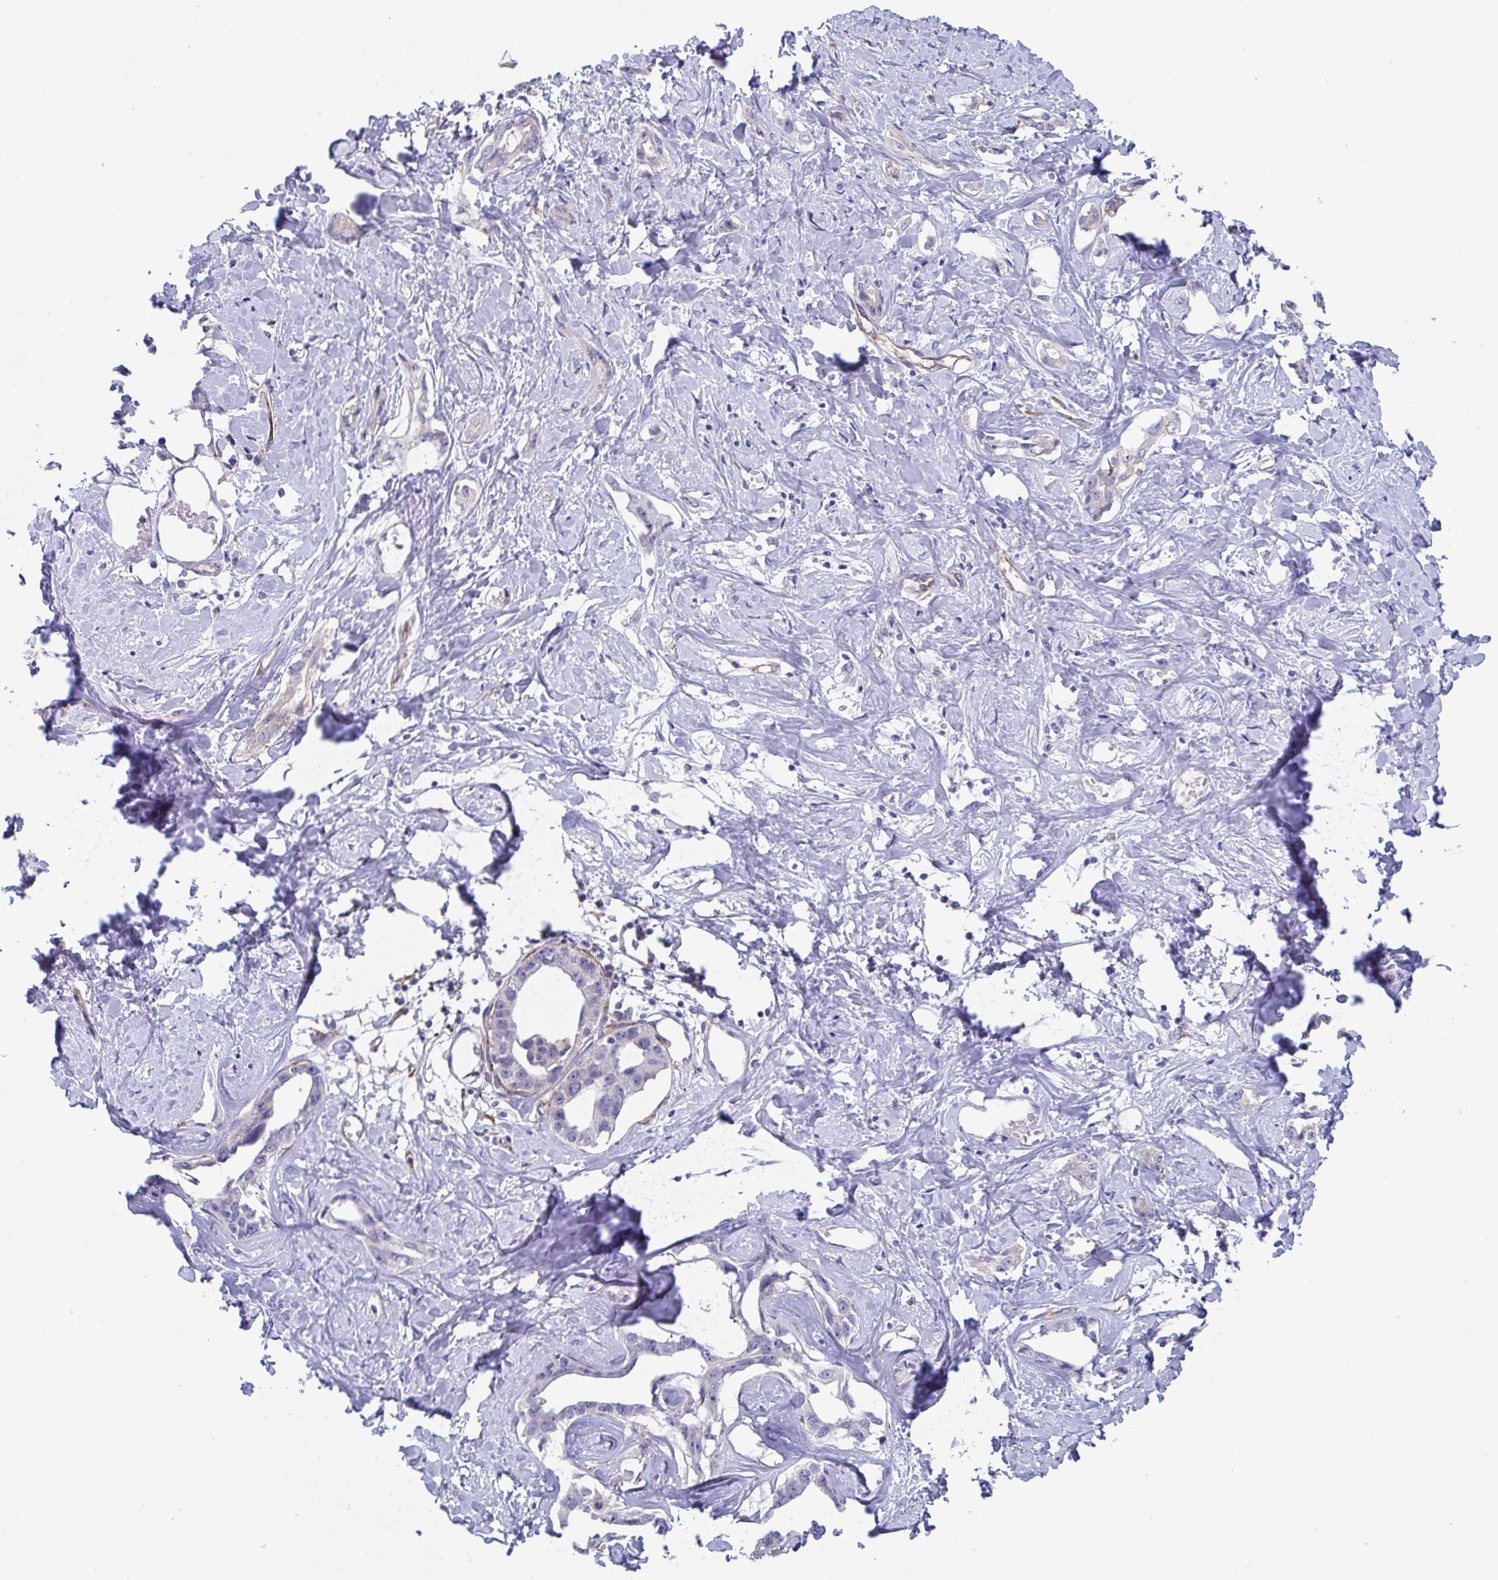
{"staining": {"intensity": "negative", "quantity": "none", "location": "none"}, "tissue": "liver cancer", "cell_type": "Tumor cells", "image_type": "cancer", "snomed": [{"axis": "morphology", "description": "Cholangiocarcinoma"}, {"axis": "topography", "description": "Liver"}], "caption": "High power microscopy micrograph of an IHC image of liver cancer (cholangiocarcinoma), revealing no significant expression in tumor cells. The staining is performed using DAB brown chromogen with nuclei counter-stained in using hematoxylin.", "gene": "ST14", "patient": {"sex": "male", "age": 59}}